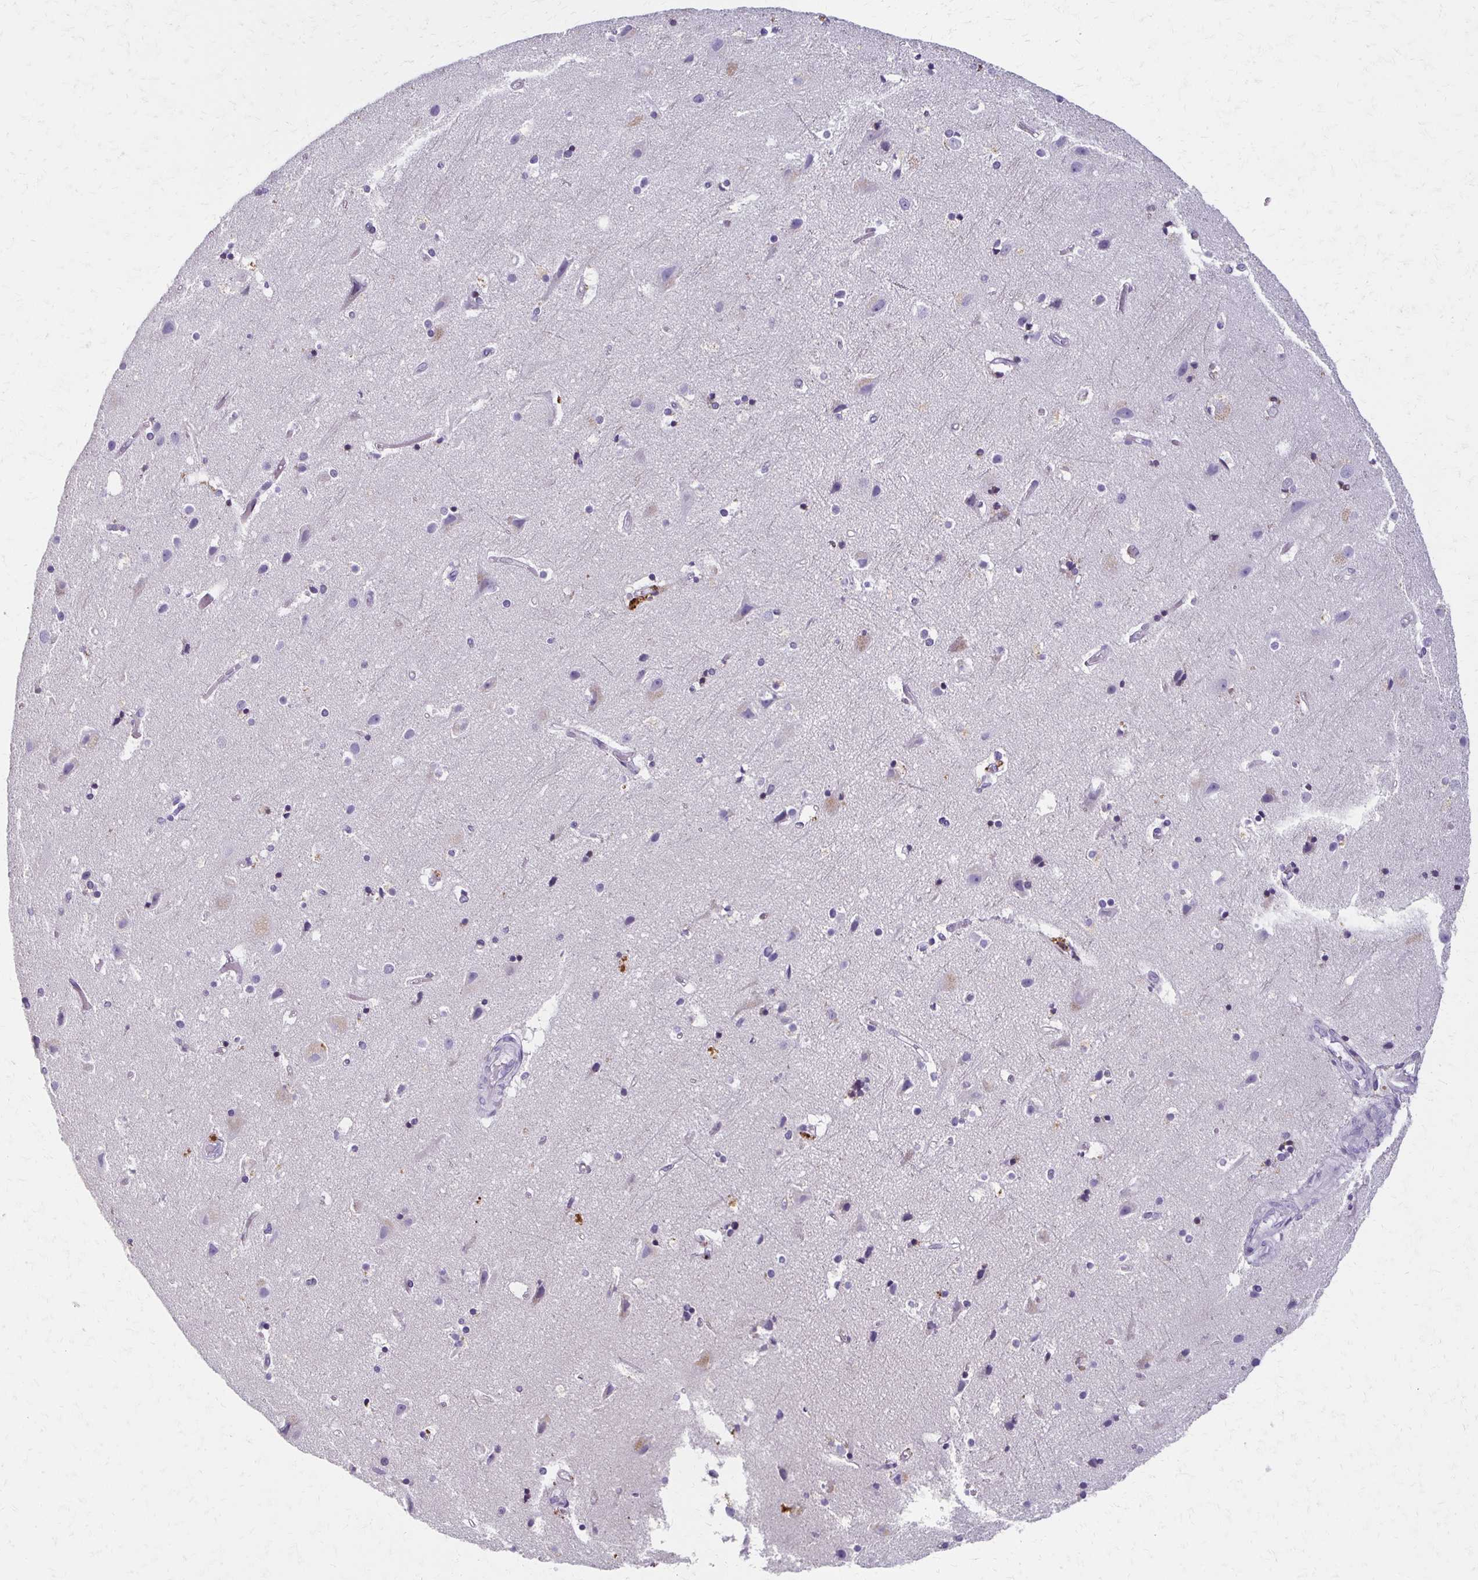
{"staining": {"intensity": "negative", "quantity": "none", "location": "none"}, "tissue": "cerebral cortex", "cell_type": "Endothelial cells", "image_type": "normal", "snomed": [{"axis": "morphology", "description": "Normal tissue, NOS"}, {"axis": "topography", "description": "Cerebral cortex"}], "caption": "Histopathology image shows no significant protein expression in endothelial cells of normal cerebral cortex. (DAB (3,3'-diaminobenzidine) immunohistochemistry (IHC) visualized using brightfield microscopy, high magnification).", "gene": "BBS12", "patient": {"sex": "female", "age": 52}}